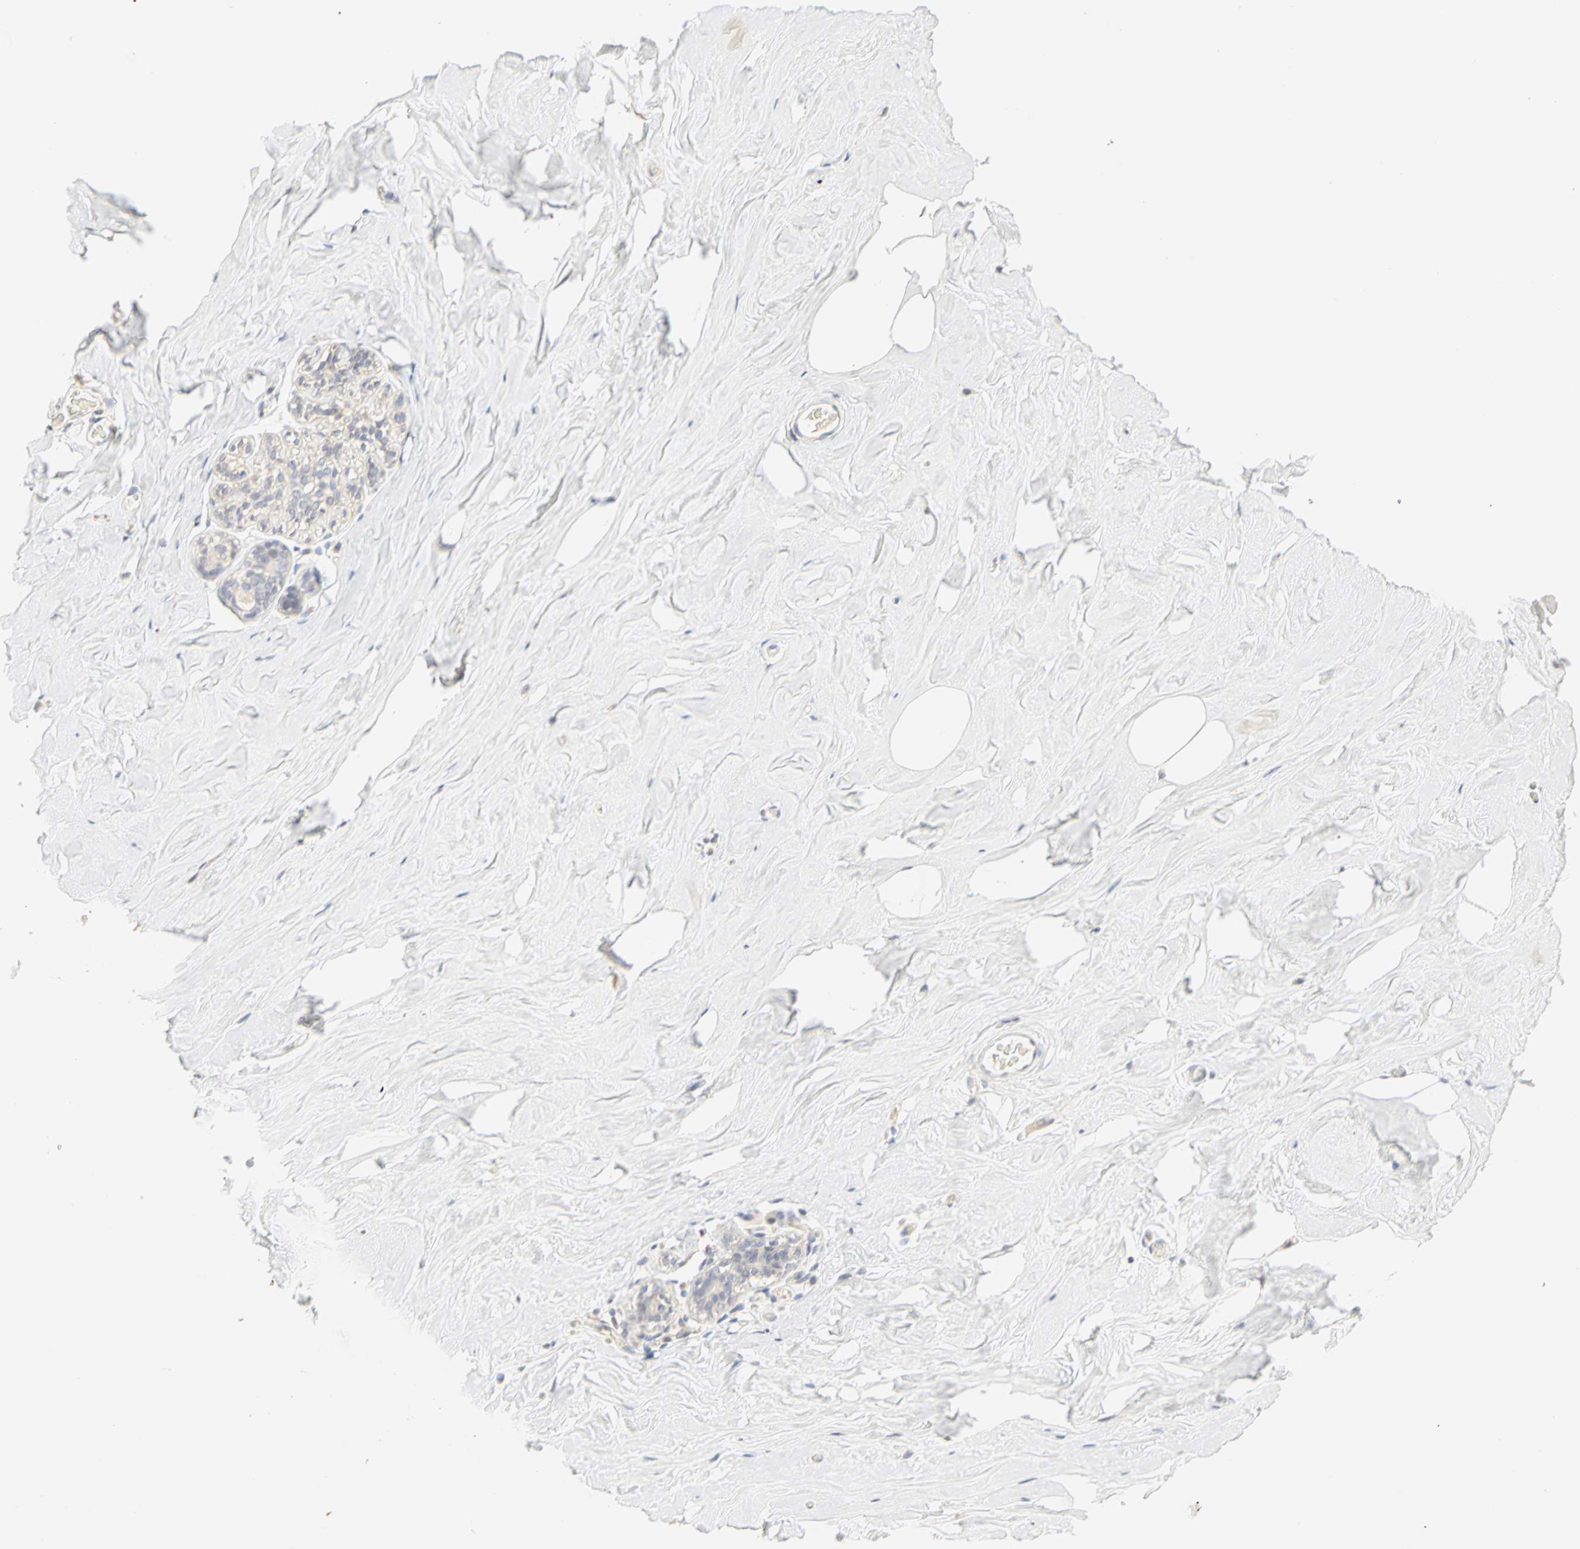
{"staining": {"intensity": "negative", "quantity": "none", "location": "none"}, "tissue": "breast", "cell_type": "Adipocytes", "image_type": "normal", "snomed": [{"axis": "morphology", "description": "Normal tissue, NOS"}, {"axis": "topography", "description": "Breast"}], "caption": "Protein analysis of benign breast reveals no significant staining in adipocytes.", "gene": "GNRH2", "patient": {"sex": "female", "age": 75}}